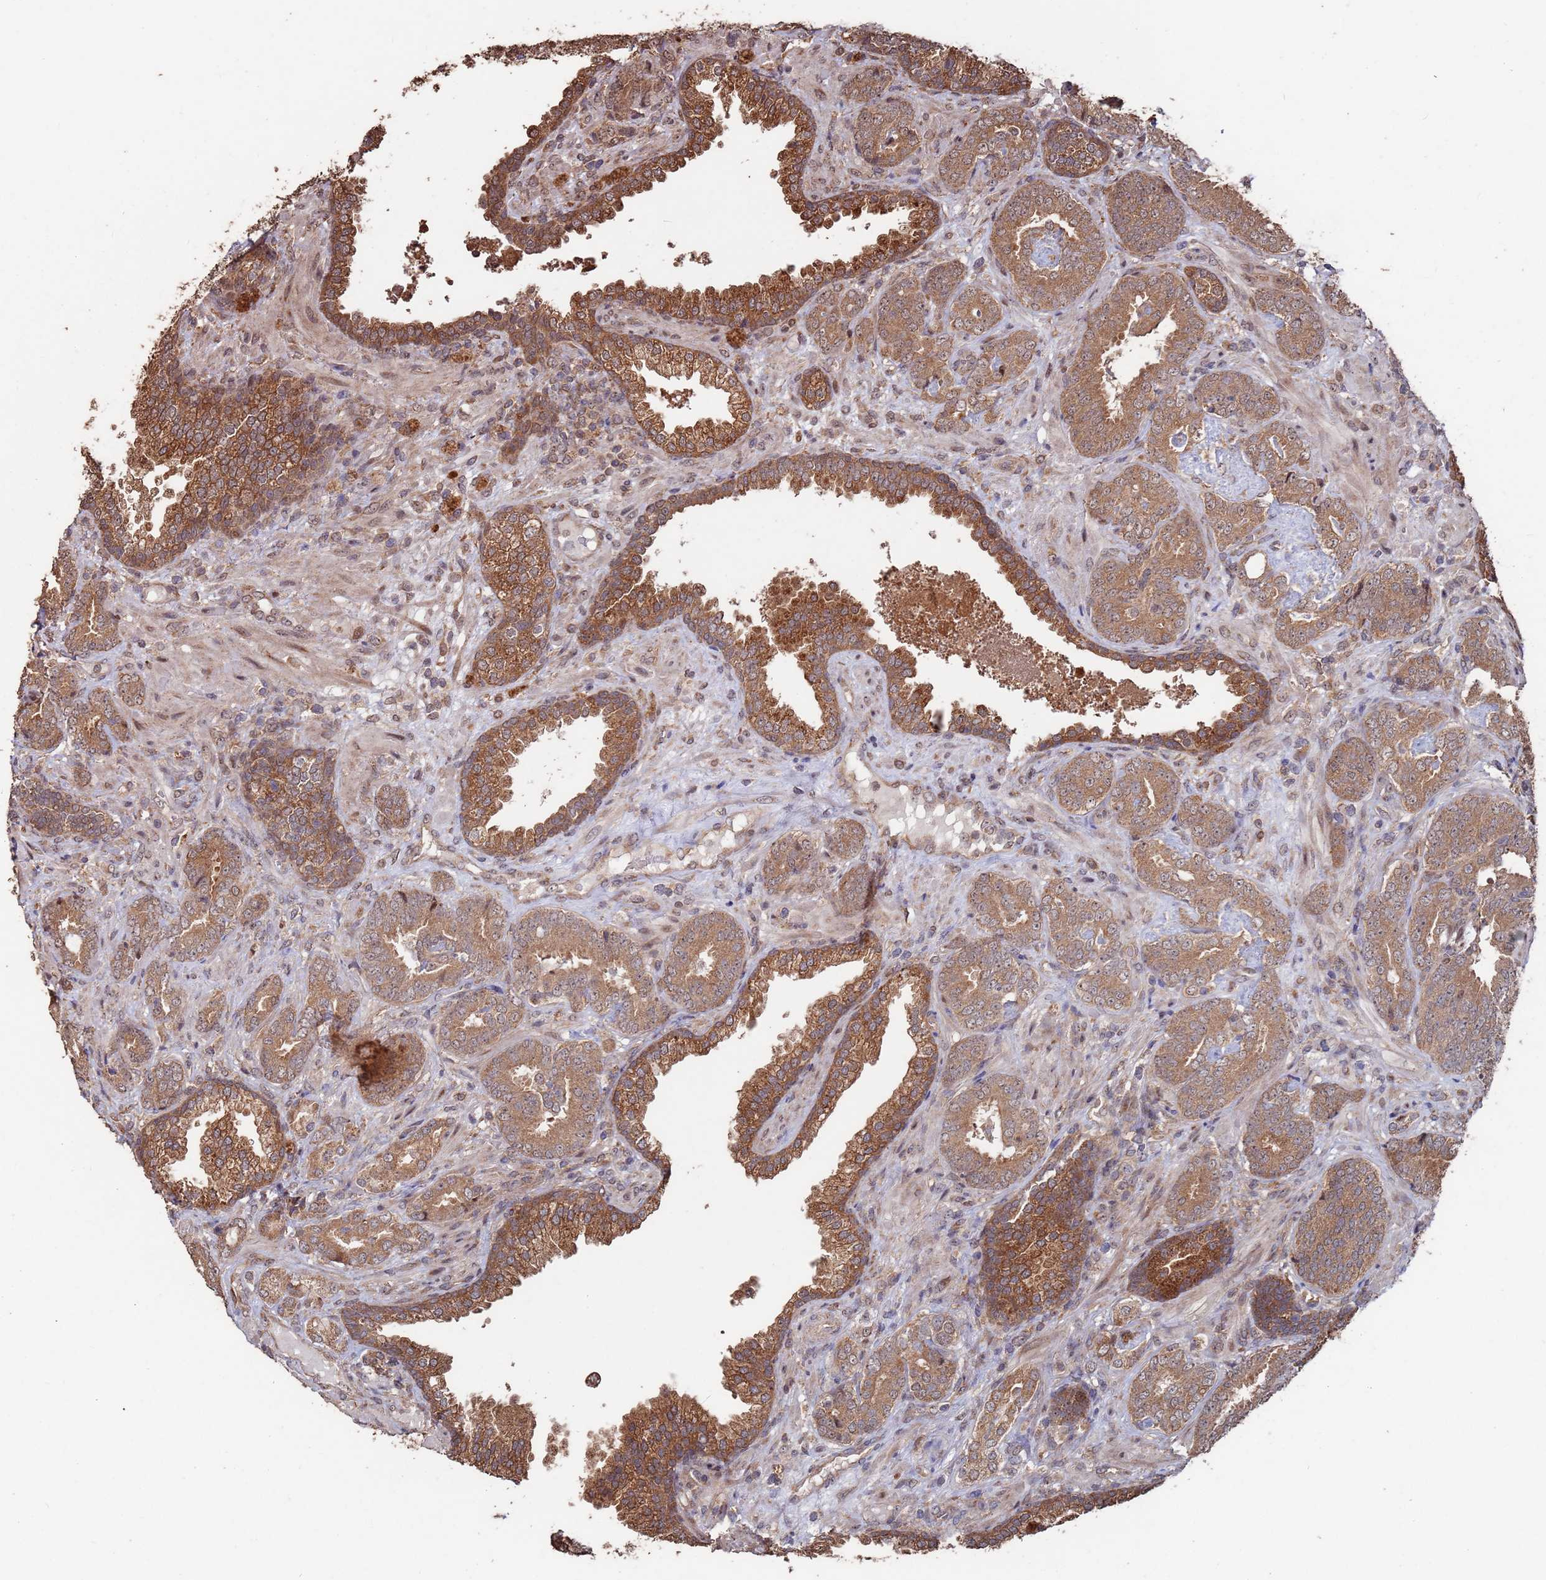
{"staining": {"intensity": "moderate", "quantity": ">75%", "location": "cytoplasmic/membranous"}, "tissue": "prostate cancer", "cell_type": "Tumor cells", "image_type": "cancer", "snomed": [{"axis": "morphology", "description": "Adenocarcinoma, High grade"}, {"axis": "topography", "description": "Prostate"}], "caption": "Immunohistochemical staining of prostate adenocarcinoma (high-grade) exhibits moderate cytoplasmic/membranous protein positivity in about >75% of tumor cells.", "gene": "PRR7", "patient": {"sex": "male", "age": 71}}